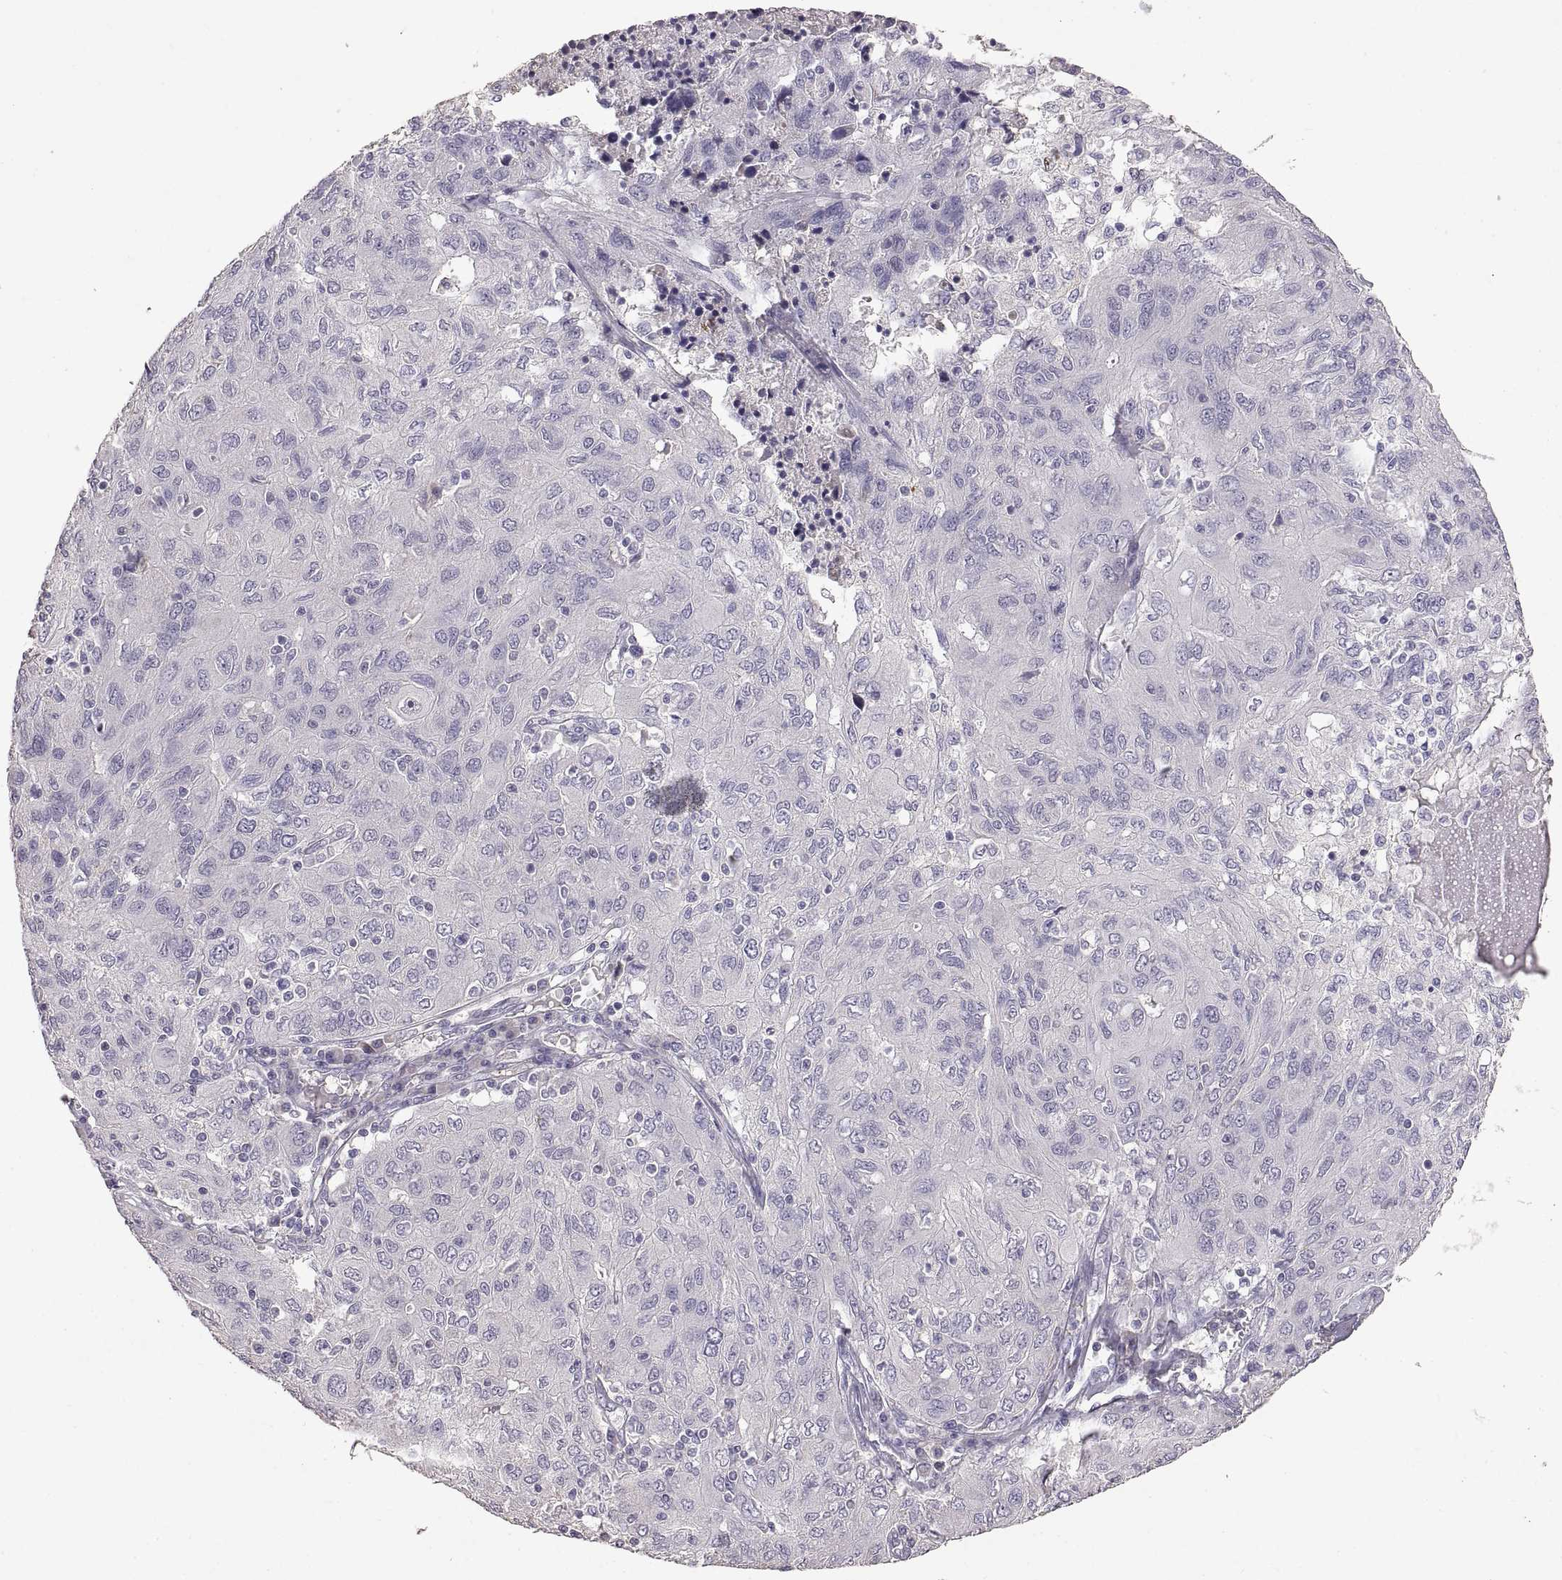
{"staining": {"intensity": "negative", "quantity": "none", "location": "none"}, "tissue": "ovarian cancer", "cell_type": "Tumor cells", "image_type": "cancer", "snomed": [{"axis": "morphology", "description": "Carcinoma, endometroid"}, {"axis": "topography", "description": "Ovary"}], "caption": "Tumor cells show no significant protein expression in ovarian endometroid carcinoma. (Brightfield microscopy of DAB (3,3'-diaminobenzidine) IHC at high magnification).", "gene": "DEFB136", "patient": {"sex": "female", "age": 50}}